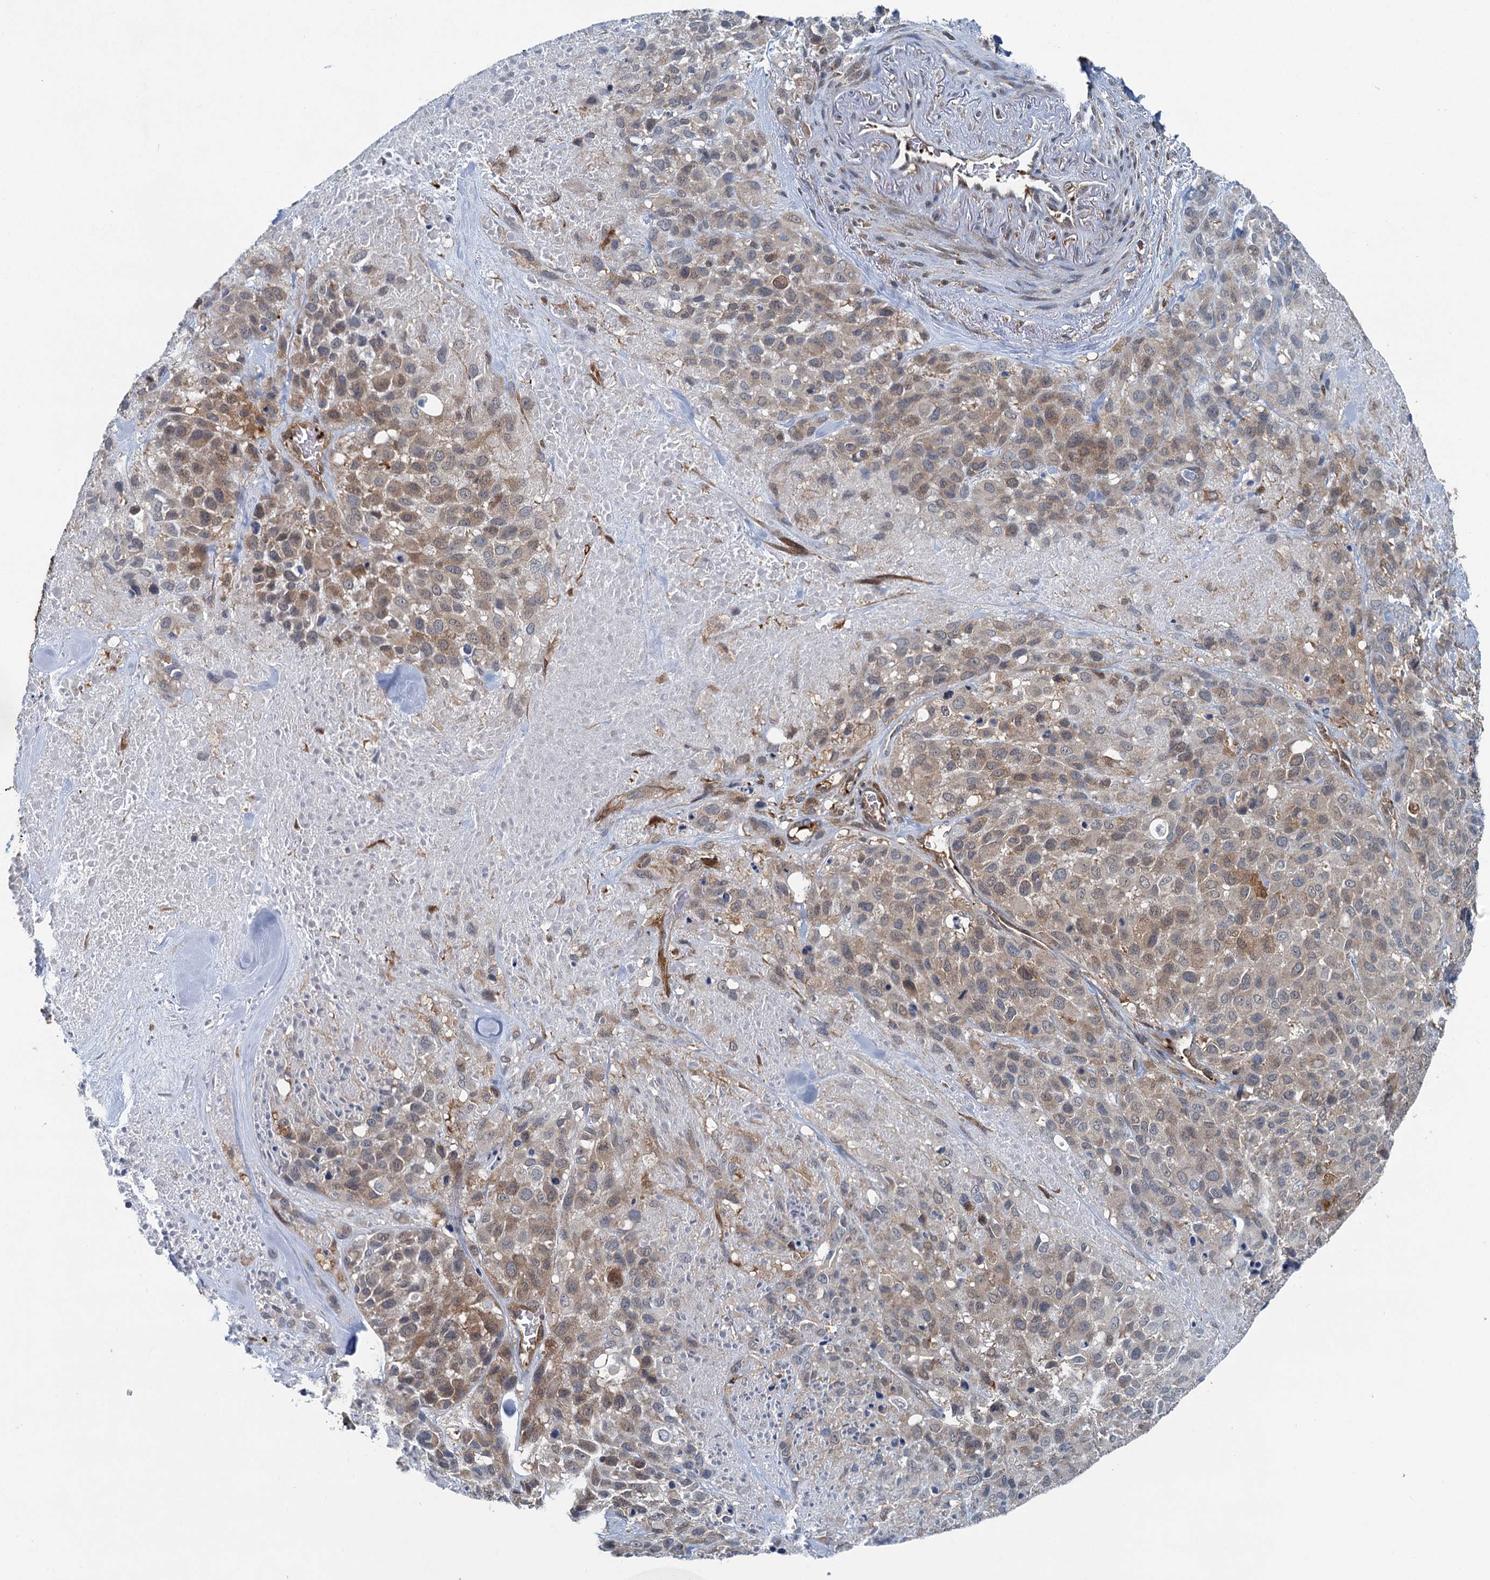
{"staining": {"intensity": "weak", "quantity": ">75%", "location": "cytoplasmic/membranous"}, "tissue": "melanoma", "cell_type": "Tumor cells", "image_type": "cancer", "snomed": [{"axis": "morphology", "description": "Malignant melanoma, Metastatic site"}, {"axis": "topography", "description": "Skin"}], "caption": "Tumor cells display low levels of weak cytoplasmic/membranous expression in approximately >75% of cells in human melanoma. Nuclei are stained in blue.", "gene": "GCLM", "patient": {"sex": "female", "age": 81}}